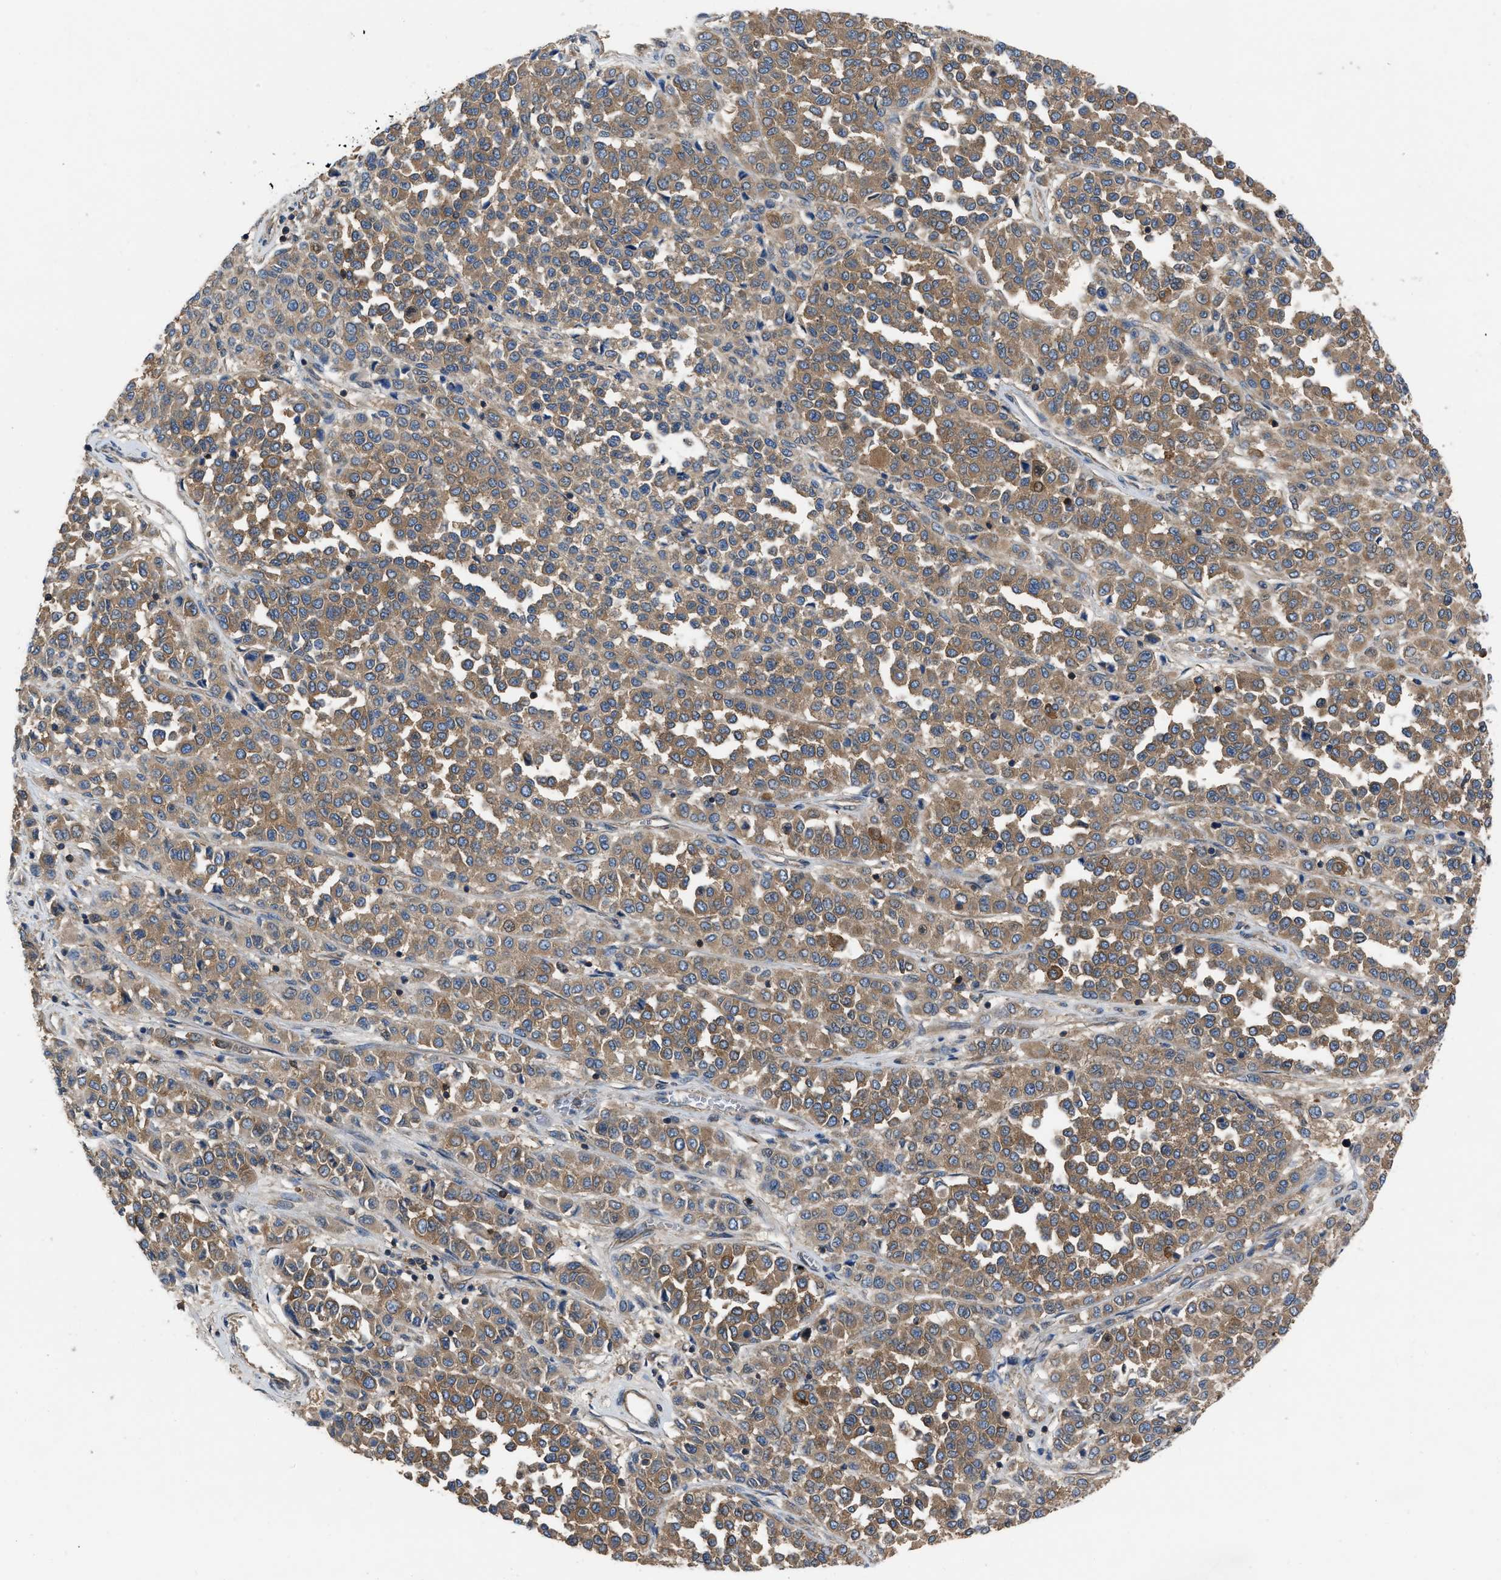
{"staining": {"intensity": "moderate", "quantity": ">75%", "location": "cytoplasmic/membranous"}, "tissue": "melanoma", "cell_type": "Tumor cells", "image_type": "cancer", "snomed": [{"axis": "morphology", "description": "Malignant melanoma, Metastatic site"}, {"axis": "topography", "description": "Pancreas"}], "caption": "IHC histopathology image of neoplastic tissue: malignant melanoma (metastatic site) stained using immunohistochemistry displays medium levels of moderate protein expression localized specifically in the cytoplasmic/membranous of tumor cells, appearing as a cytoplasmic/membranous brown color.", "gene": "YARS1", "patient": {"sex": "female", "age": 30}}